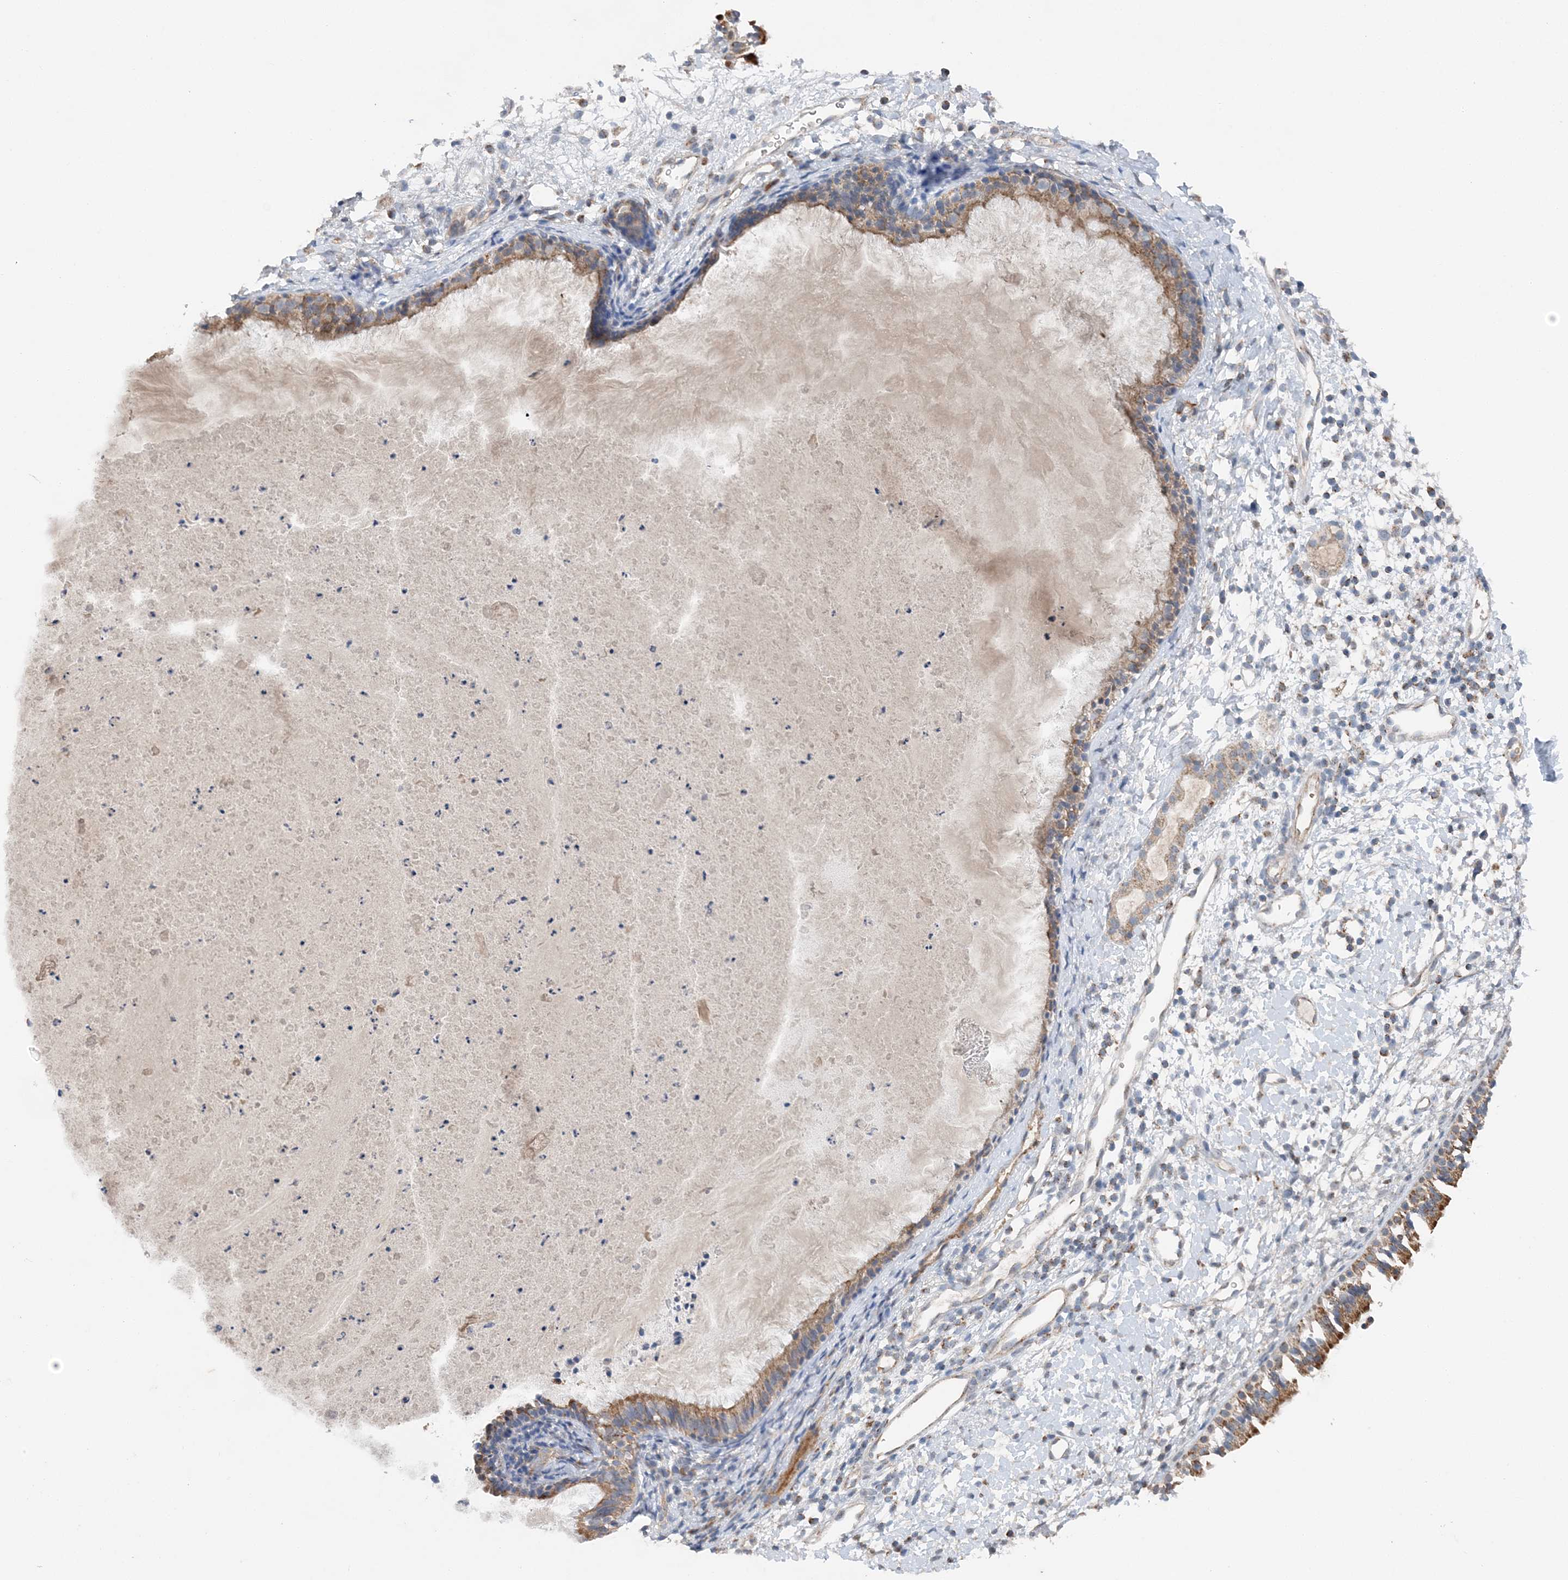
{"staining": {"intensity": "moderate", "quantity": ">75%", "location": "cytoplasmic/membranous"}, "tissue": "nasopharynx", "cell_type": "Respiratory epithelial cells", "image_type": "normal", "snomed": [{"axis": "morphology", "description": "Normal tissue, NOS"}, {"axis": "topography", "description": "Nasopharynx"}], "caption": "IHC micrograph of unremarkable nasopharynx stained for a protein (brown), which displays medium levels of moderate cytoplasmic/membranous expression in about >75% of respiratory epithelial cells.", "gene": "SPRY2", "patient": {"sex": "male", "age": 22}}